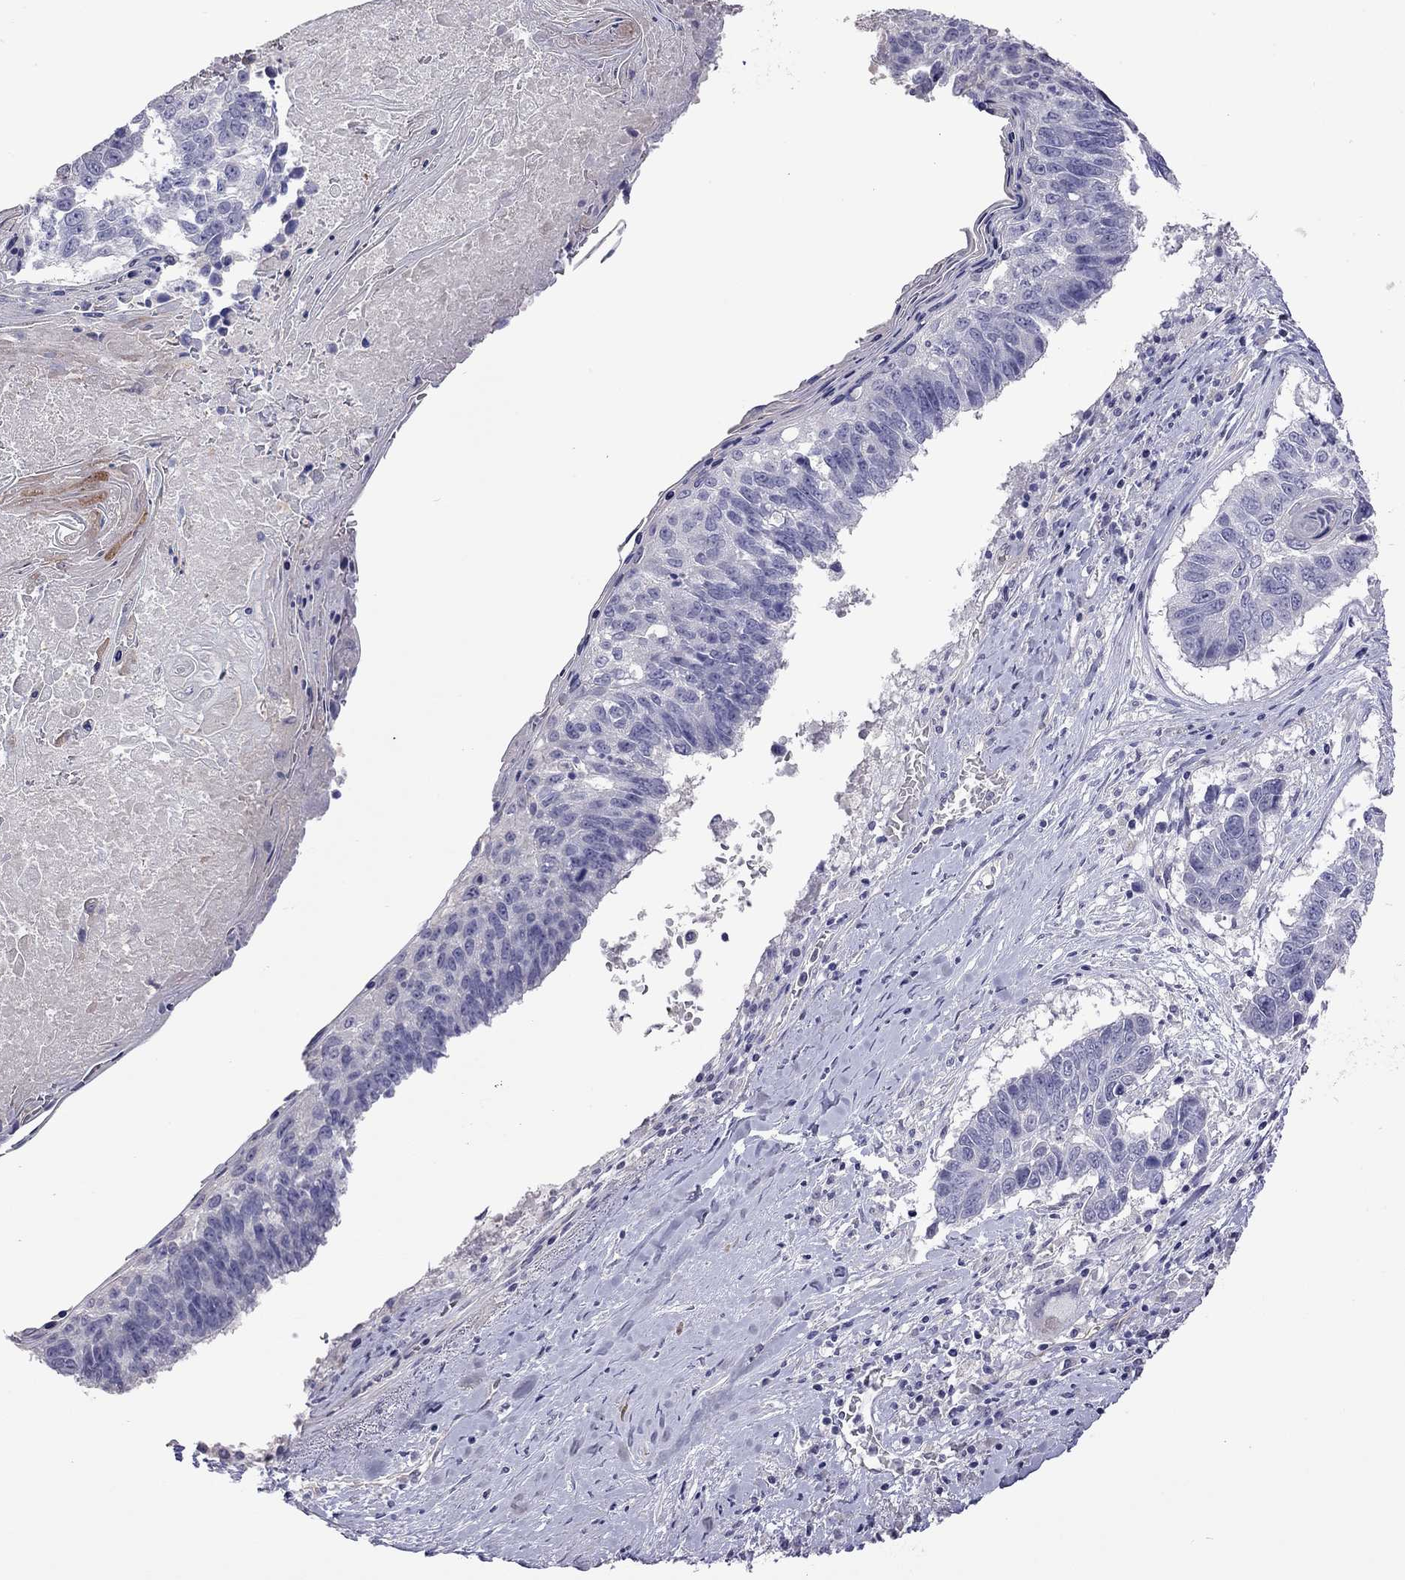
{"staining": {"intensity": "negative", "quantity": "none", "location": "none"}, "tissue": "lung cancer", "cell_type": "Tumor cells", "image_type": "cancer", "snomed": [{"axis": "morphology", "description": "Squamous cell carcinoma, NOS"}, {"axis": "topography", "description": "Lung"}], "caption": "This is a image of immunohistochemistry staining of lung squamous cell carcinoma, which shows no positivity in tumor cells.", "gene": "FEZ1", "patient": {"sex": "male", "age": 73}}